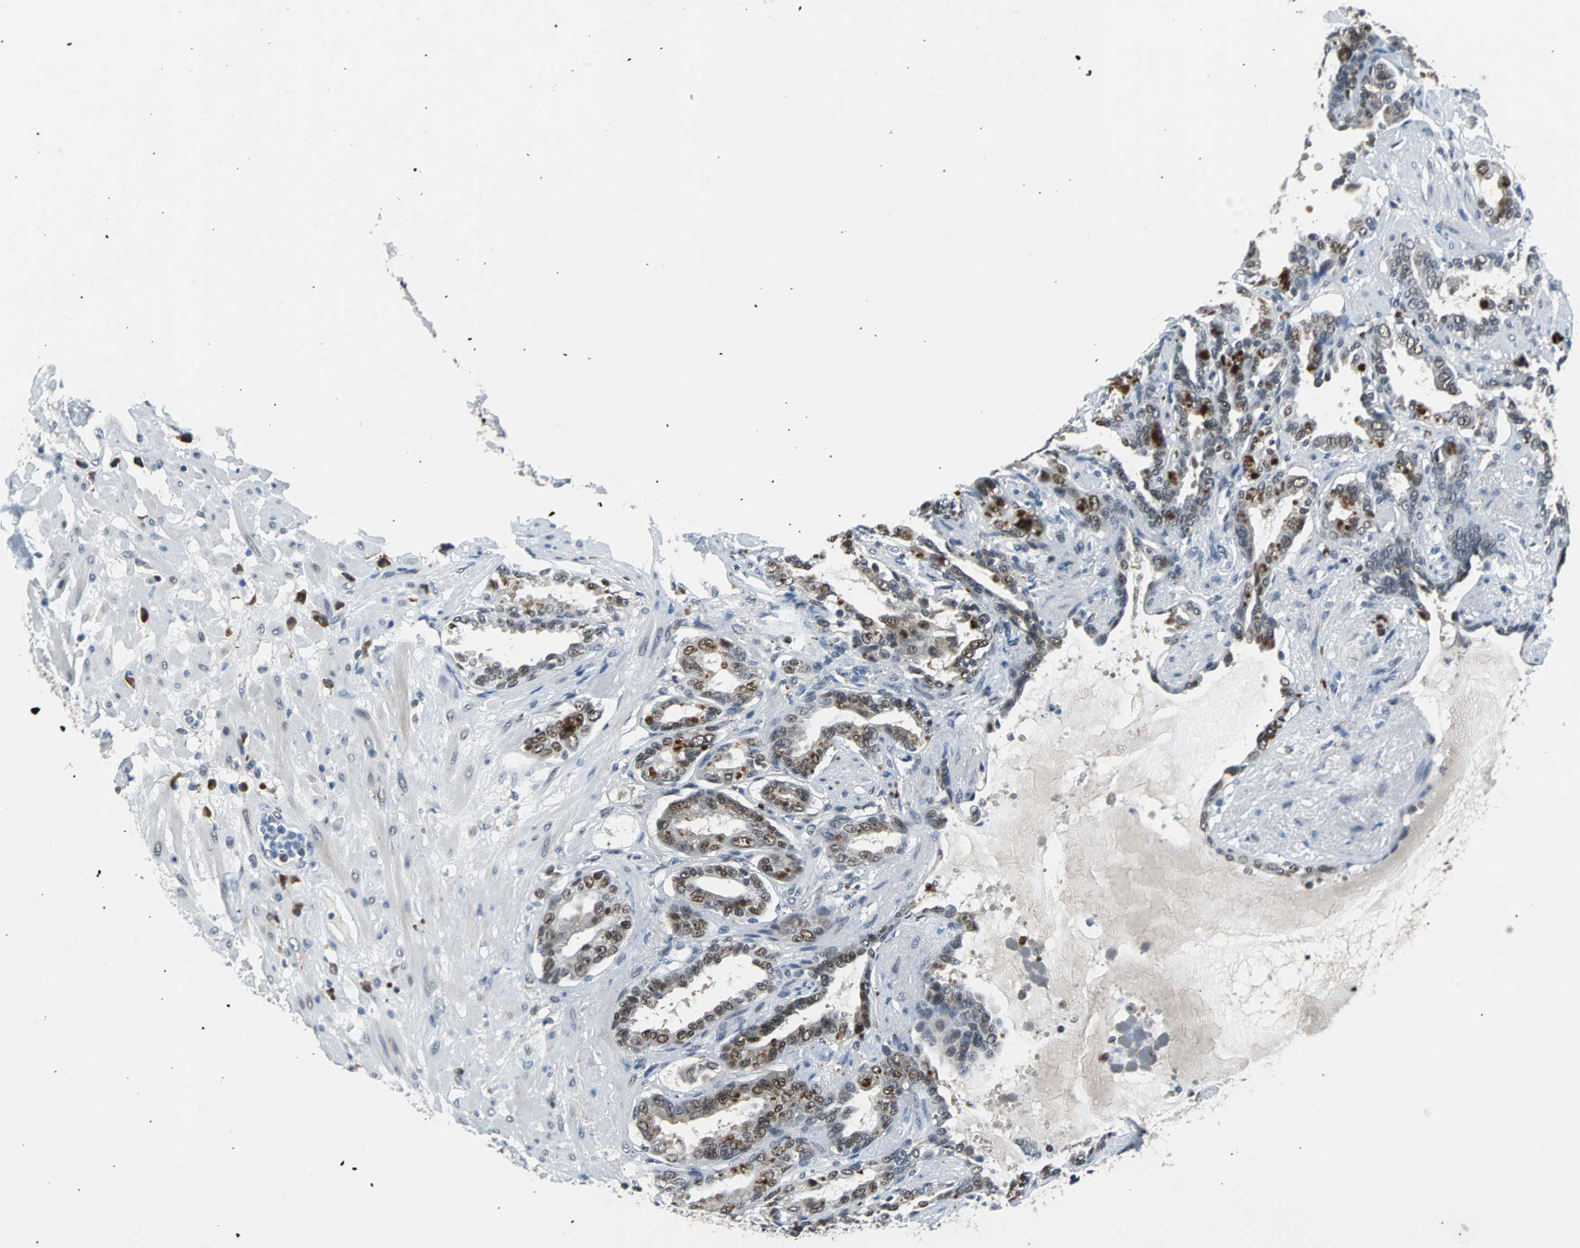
{"staining": {"intensity": "moderate", "quantity": "25%-75%", "location": "nuclear"}, "tissue": "seminal vesicle", "cell_type": "Glandular cells", "image_type": "normal", "snomed": [{"axis": "morphology", "description": "Normal tissue, NOS"}, {"axis": "topography", "description": "Seminal veicle"}], "caption": "Seminal vesicle stained with IHC reveals moderate nuclear positivity in about 25%-75% of glandular cells.", "gene": "USP28", "patient": {"sex": "male", "age": 61}}